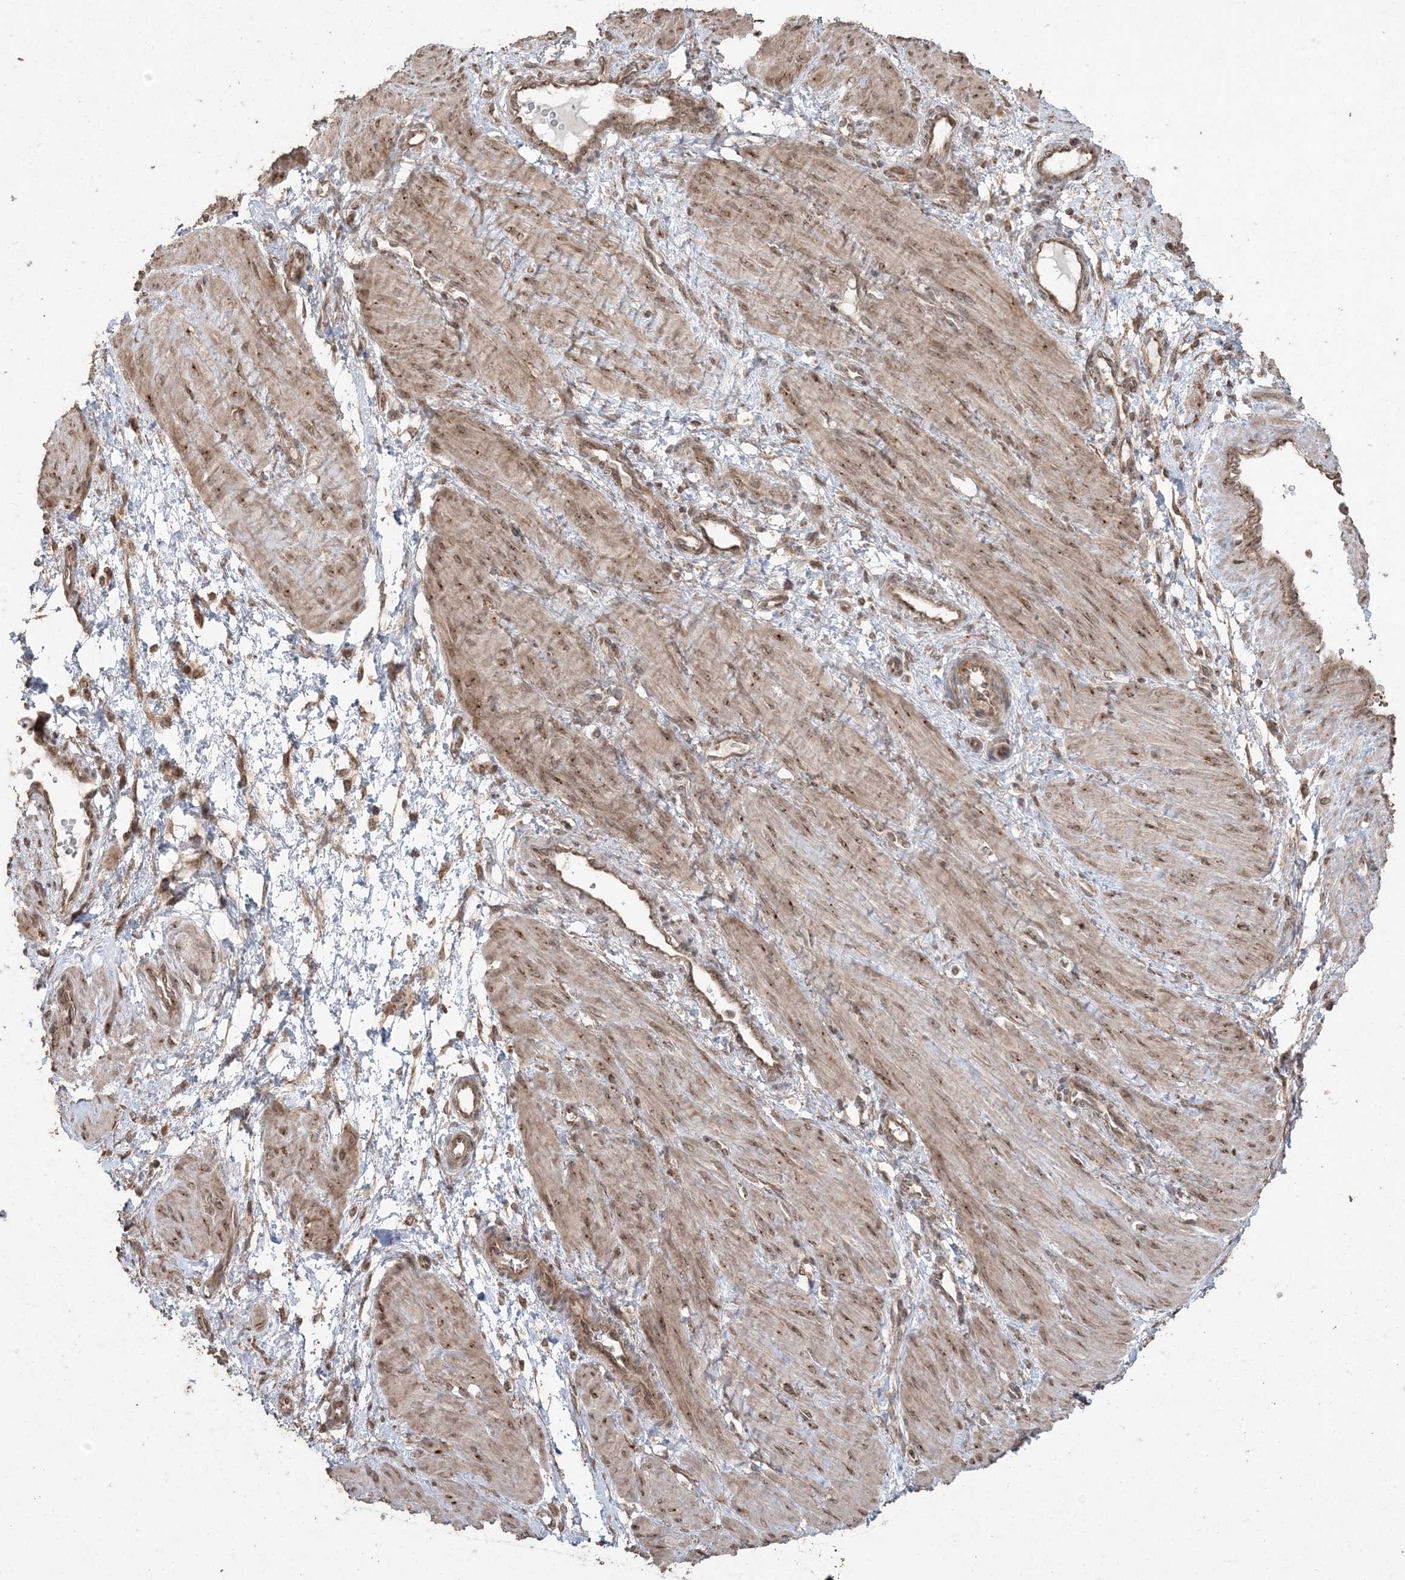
{"staining": {"intensity": "moderate", "quantity": ">75%", "location": "cytoplasmic/membranous,nuclear"}, "tissue": "smooth muscle", "cell_type": "Smooth muscle cells", "image_type": "normal", "snomed": [{"axis": "morphology", "description": "Normal tissue, NOS"}, {"axis": "topography", "description": "Endometrium"}], "caption": "DAB (3,3'-diaminobenzidine) immunohistochemical staining of benign smooth muscle exhibits moderate cytoplasmic/membranous,nuclear protein staining in about >75% of smooth muscle cells.", "gene": "DDX19B", "patient": {"sex": "female", "age": 33}}